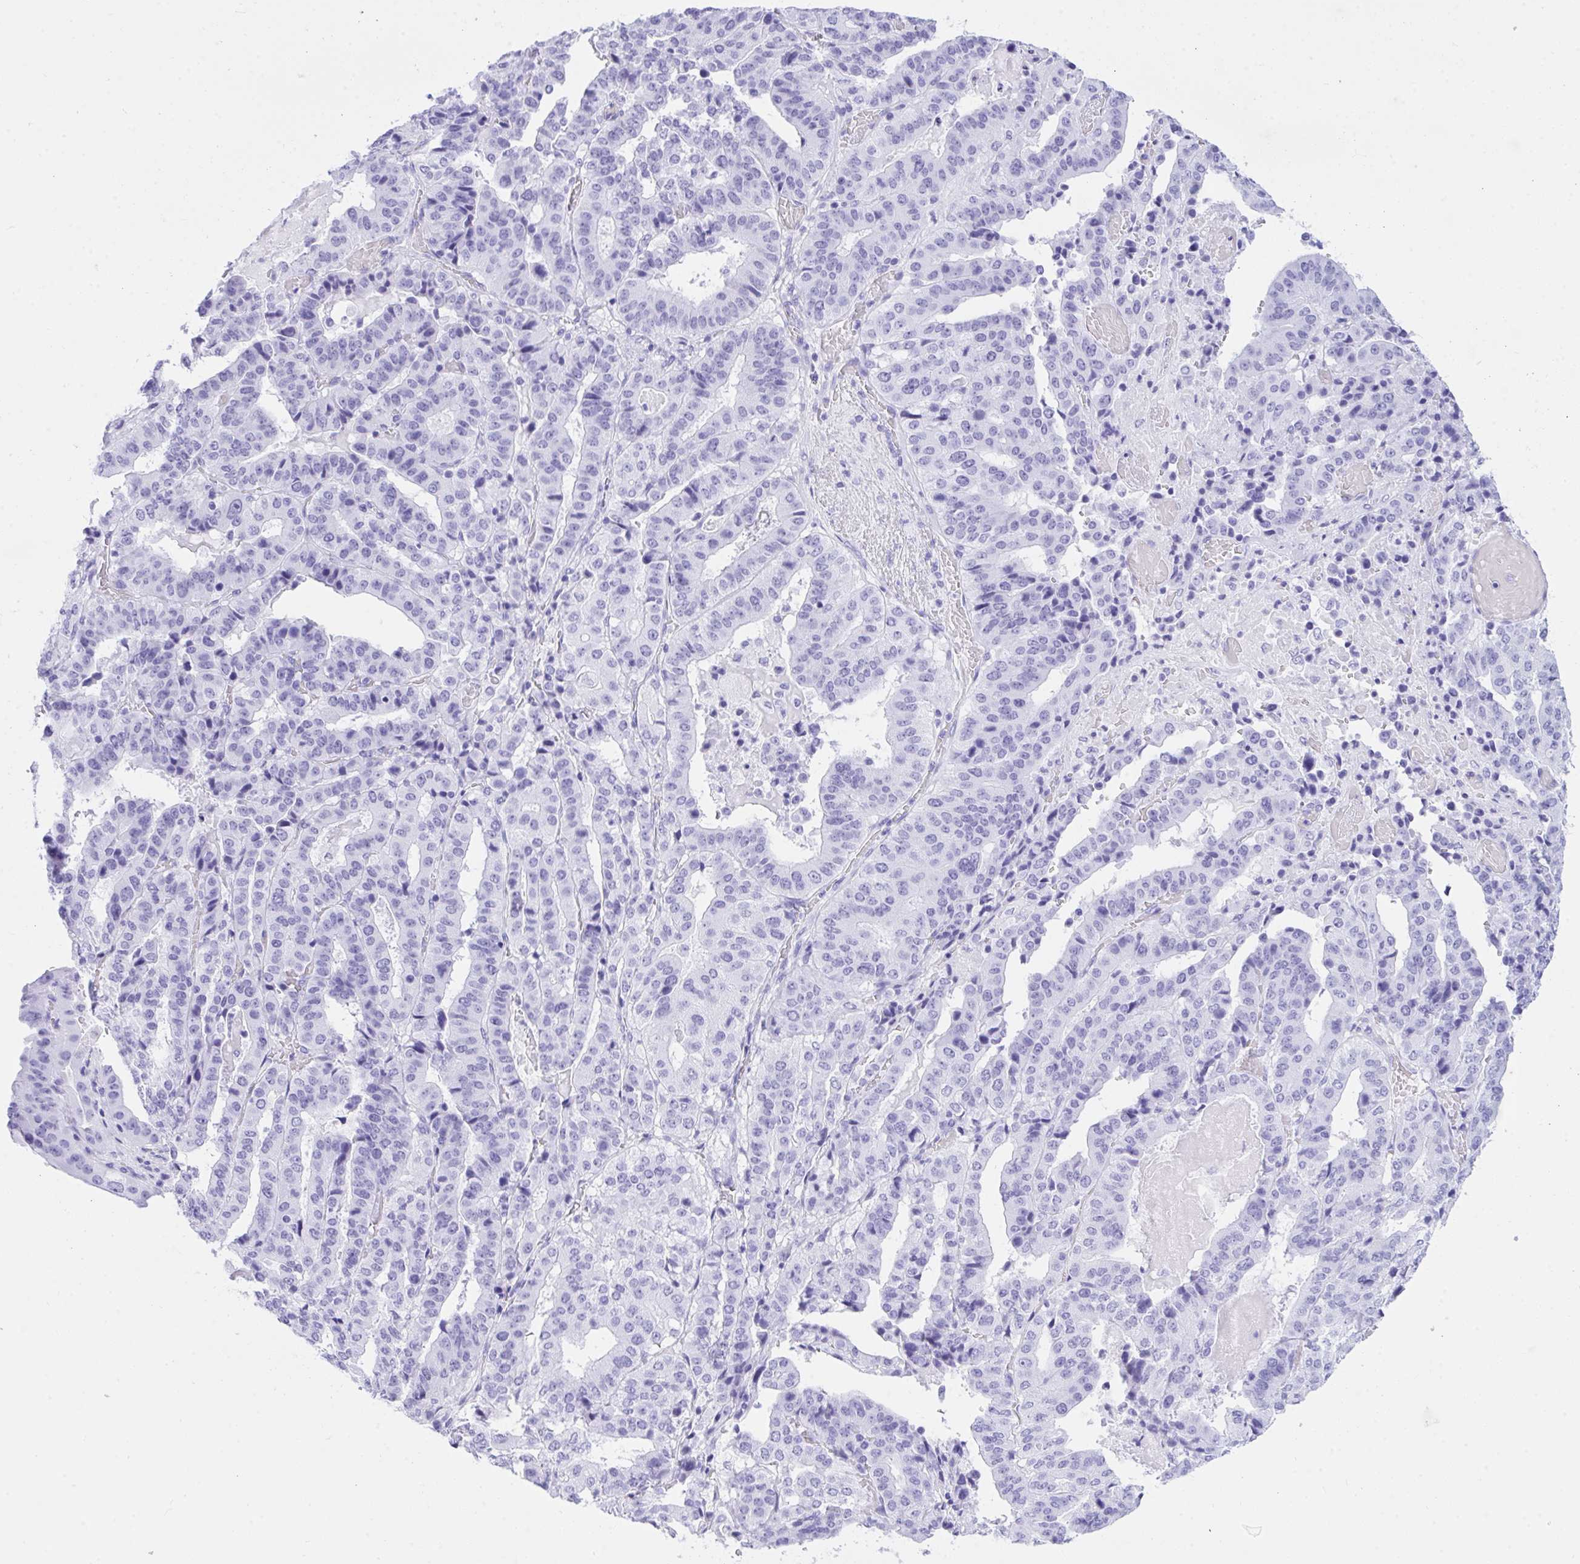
{"staining": {"intensity": "negative", "quantity": "none", "location": "none"}, "tissue": "stomach cancer", "cell_type": "Tumor cells", "image_type": "cancer", "snomed": [{"axis": "morphology", "description": "Adenocarcinoma, NOS"}, {"axis": "topography", "description": "Stomach"}], "caption": "IHC of adenocarcinoma (stomach) exhibits no staining in tumor cells. (Immunohistochemistry (ihc), brightfield microscopy, high magnification).", "gene": "TLN2", "patient": {"sex": "male", "age": 48}}